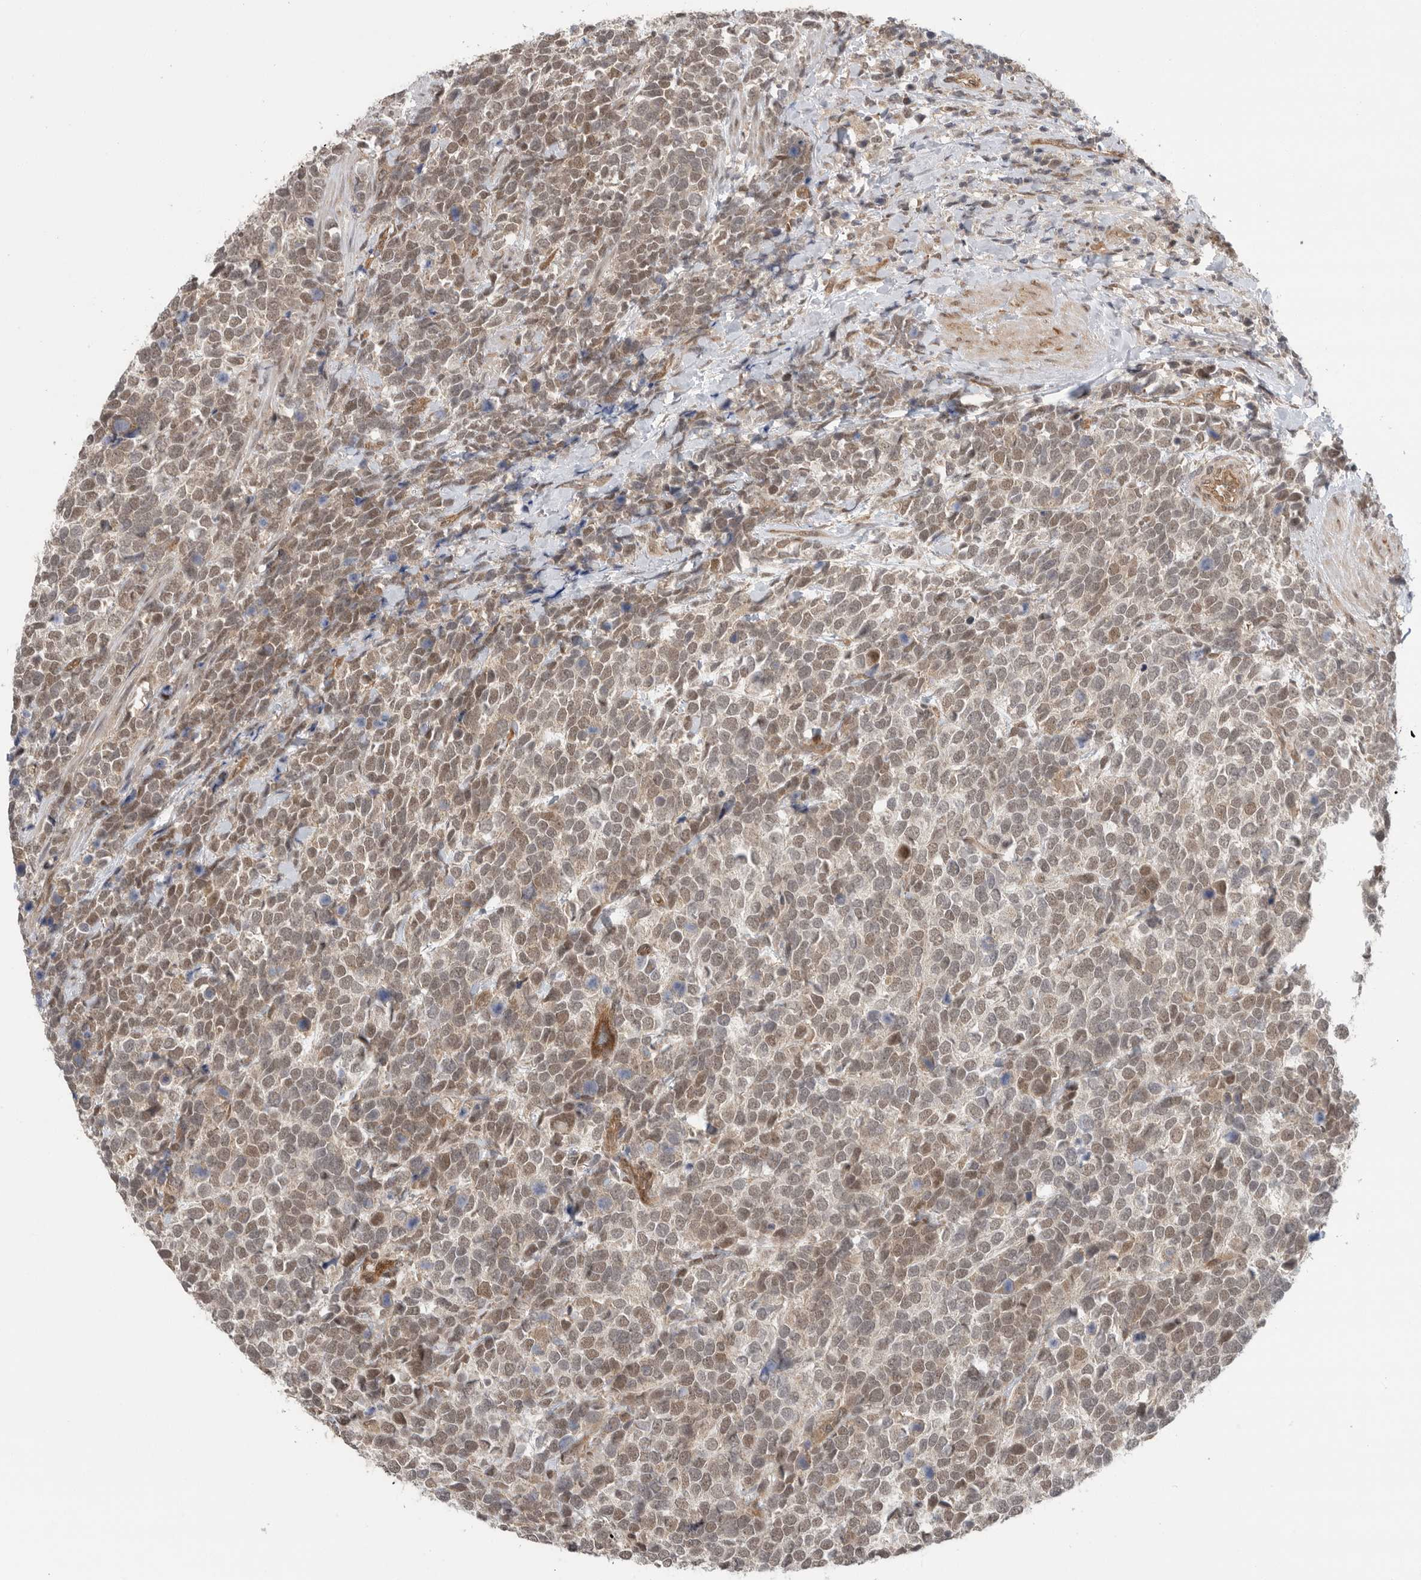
{"staining": {"intensity": "weak", "quantity": ">75%", "location": "cytoplasmic/membranous,nuclear"}, "tissue": "urothelial cancer", "cell_type": "Tumor cells", "image_type": "cancer", "snomed": [{"axis": "morphology", "description": "Urothelial carcinoma, High grade"}, {"axis": "topography", "description": "Urinary bladder"}], "caption": "High-grade urothelial carcinoma was stained to show a protein in brown. There is low levels of weak cytoplasmic/membranous and nuclear positivity in about >75% of tumor cells.", "gene": "VPS50", "patient": {"sex": "female", "age": 82}}